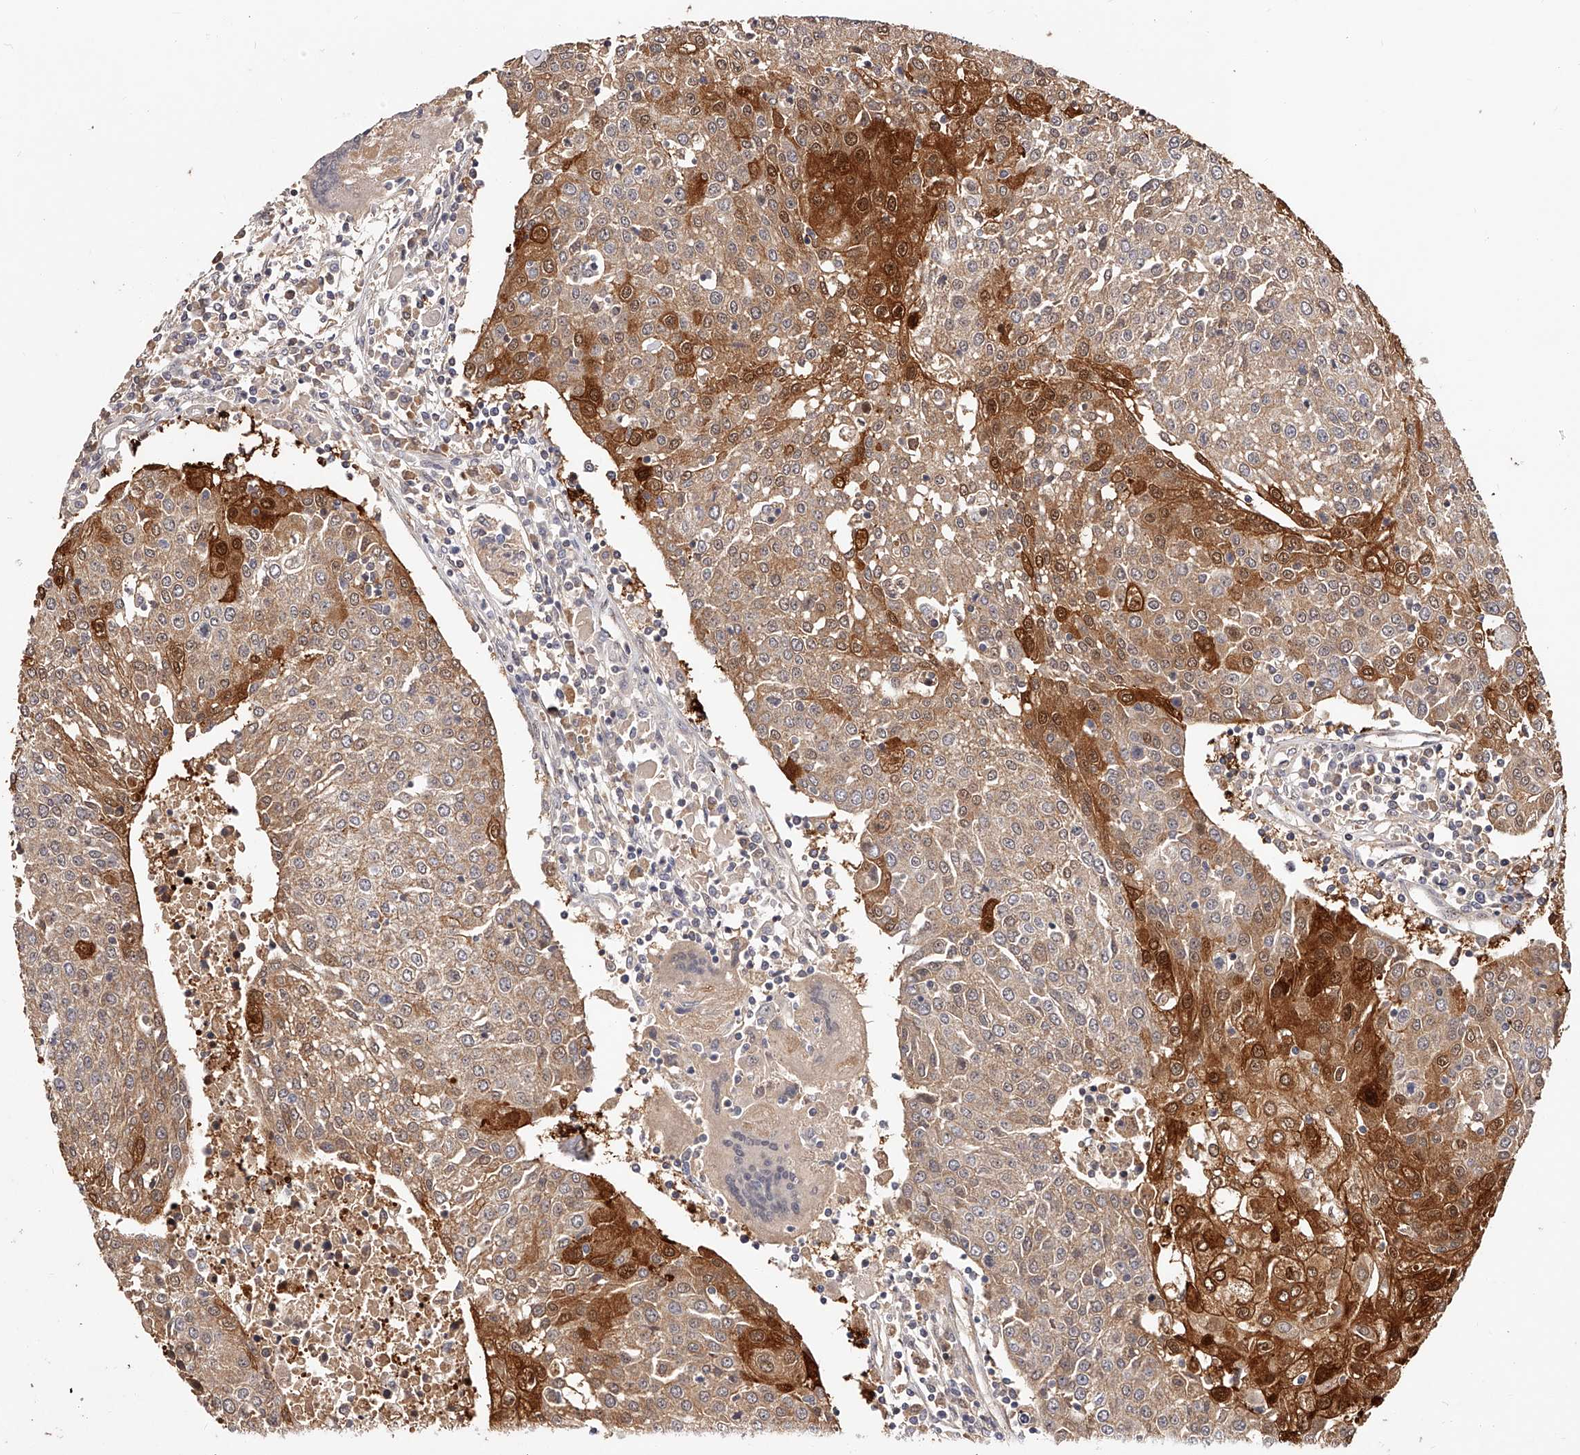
{"staining": {"intensity": "strong", "quantity": "25%-75%", "location": "cytoplasmic/membranous,nuclear"}, "tissue": "urothelial cancer", "cell_type": "Tumor cells", "image_type": "cancer", "snomed": [{"axis": "morphology", "description": "Urothelial carcinoma, High grade"}, {"axis": "topography", "description": "Urinary bladder"}], "caption": "This image displays immunohistochemistry (IHC) staining of human urothelial cancer, with high strong cytoplasmic/membranous and nuclear staining in approximately 25%-75% of tumor cells.", "gene": "CUL7", "patient": {"sex": "female", "age": 85}}